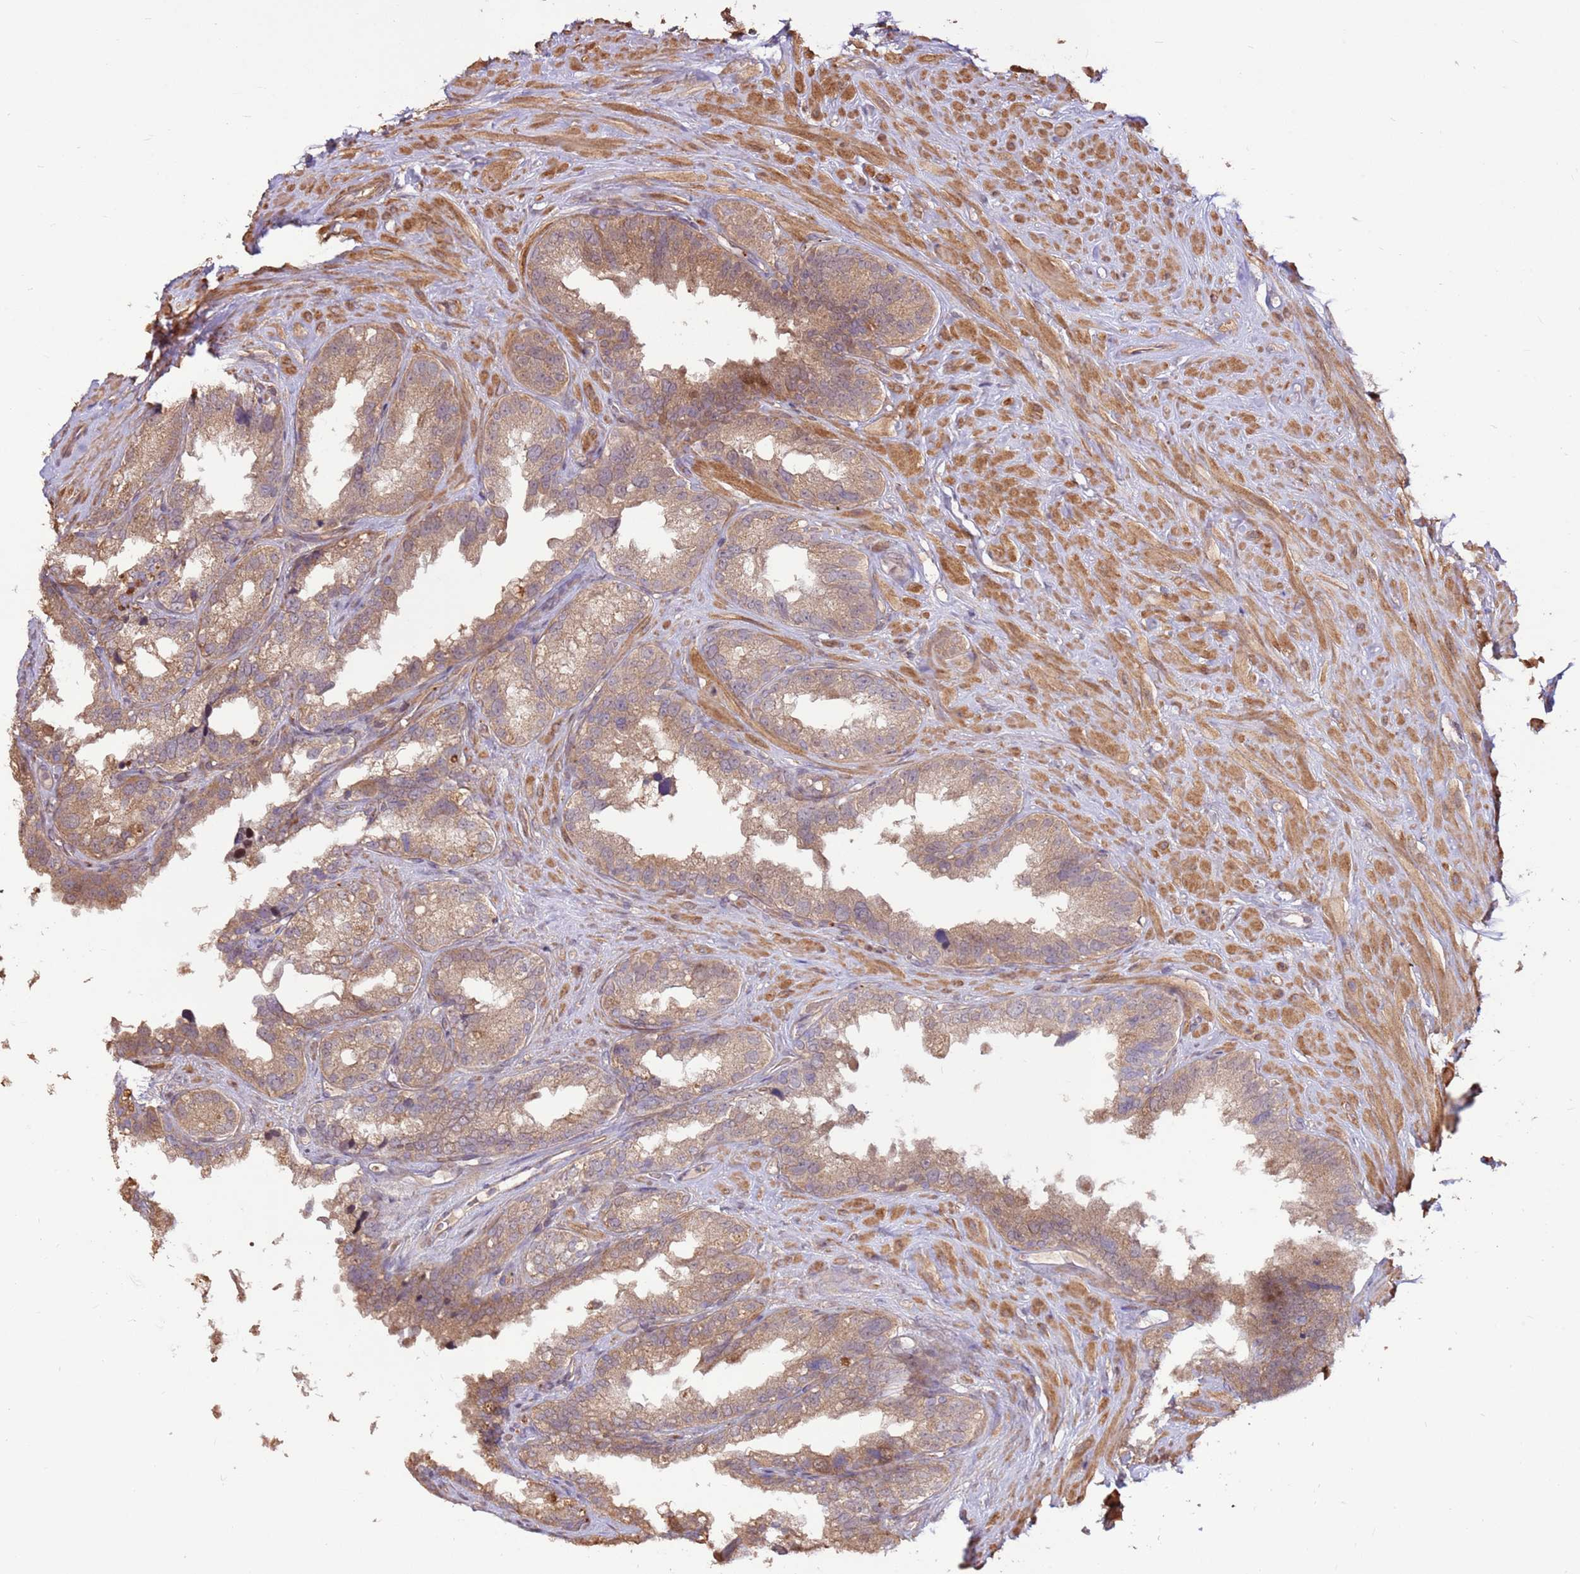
{"staining": {"intensity": "moderate", "quantity": ">75%", "location": "cytoplasmic/membranous"}, "tissue": "seminal vesicle", "cell_type": "Glandular cells", "image_type": "normal", "snomed": [{"axis": "morphology", "description": "Normal tissue, NOS"}, {"axis": "topography", "description": "Seminal veicle"}], "caption": "A histopathology image of human seminal vesicle stained for a protein reveals moderate cytoplasmic/membranous brown staining in glandular cells. (DAB = brown stain, brightfield microscopy at high magnification).", "gene": "CCDC112", "patient": {"sex": "male", "age": 80}}